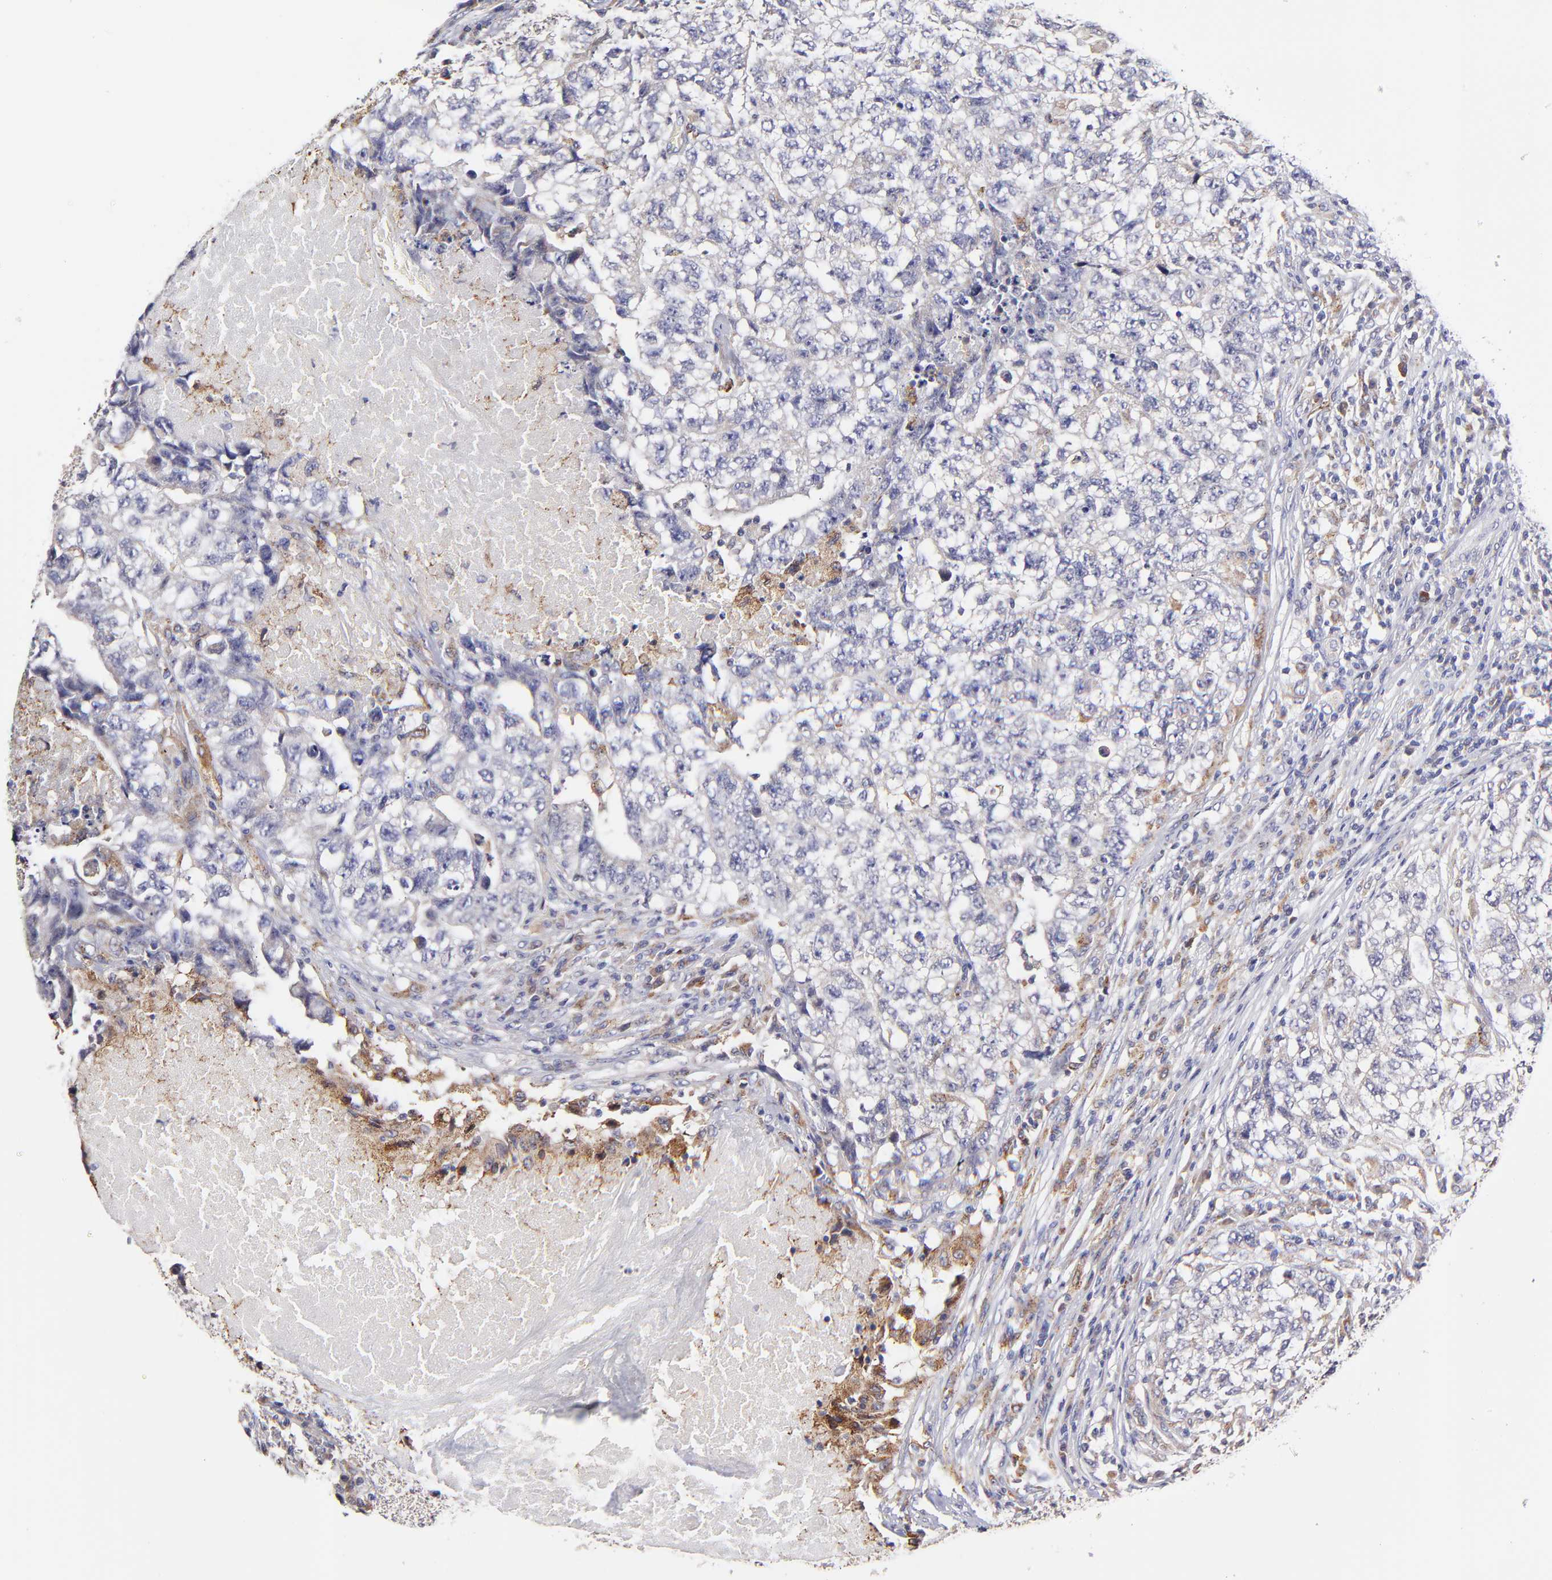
{"staining": {"intensity": "weak", "quantity": "<25%", "location": "cytoplasmic/membranous"}, "tissue": "testis cancer", "cell_type": "Tumor cells", "image_type": "cancer", "snomed": [{"axis": "morphology", "description": "Carcinoma, Embryonal, NOS"}, {"axis": "topography", "description": "Testis"}], "caption": "Image shows no protein expression in tumor cells of testis cancer tissue.", "gene": "GCSAM", "patient": {"sex": "male", "age": 21}}